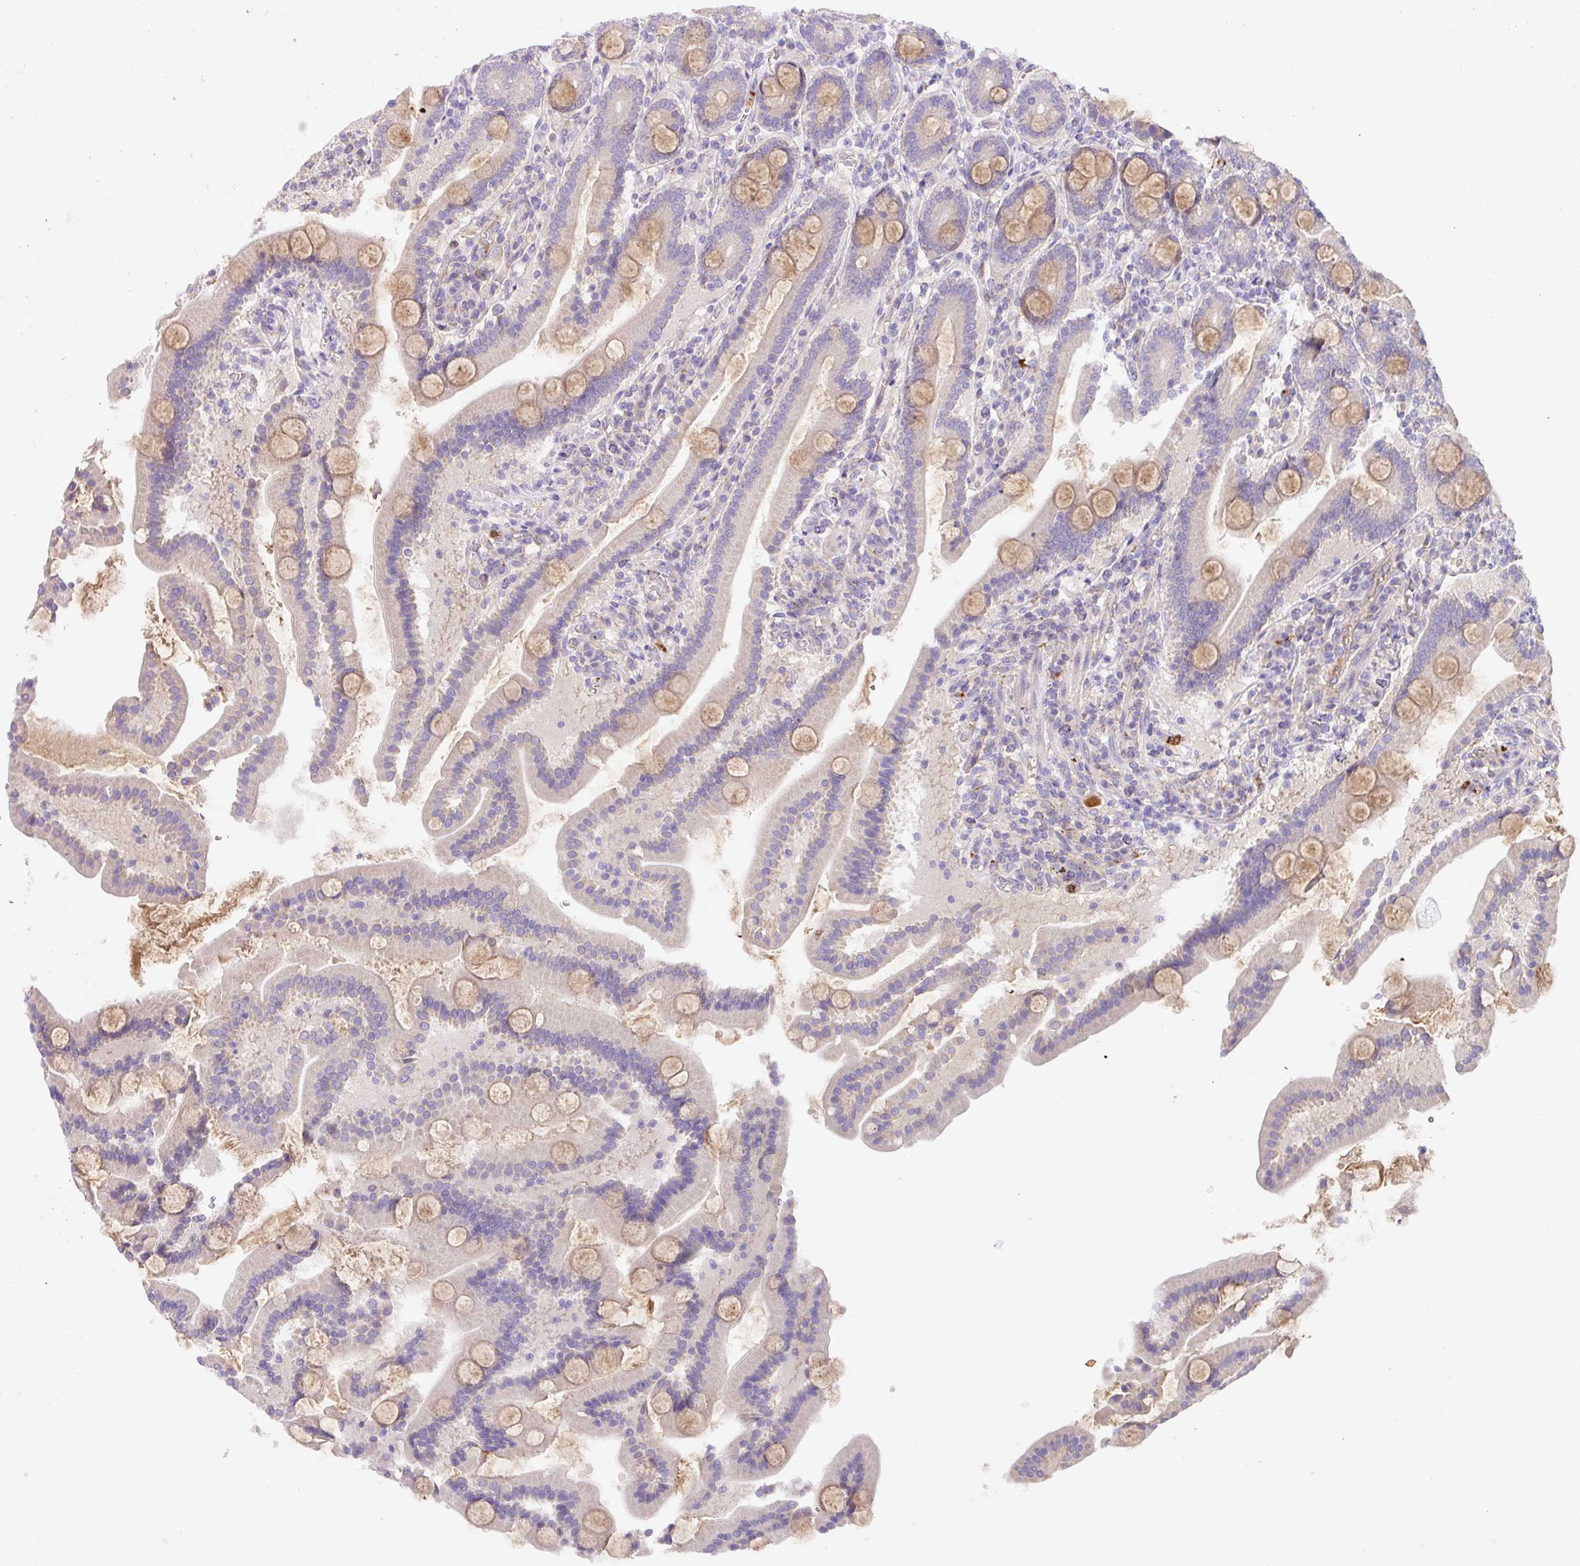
{"staining": {"intensity": "strong", "quantity": "<25%", "location": "cytoplasmic/membranous"}, "tissue": "duodenum", "cell_type": "Glandular cells", "image_type": "normal", "snomed": [{"axis": "morphology", "description": "Normal tissue, NOS"}, {"axis": "topography", "description": "Duodenum"}], "caption": "Human duodenum stained with a brown dye shows strong cytoplasmic/membranous positive staining in about <25% of glandular cells.", "gene": "CRISP3", "patient": {"sex": "male", "age": 55}}